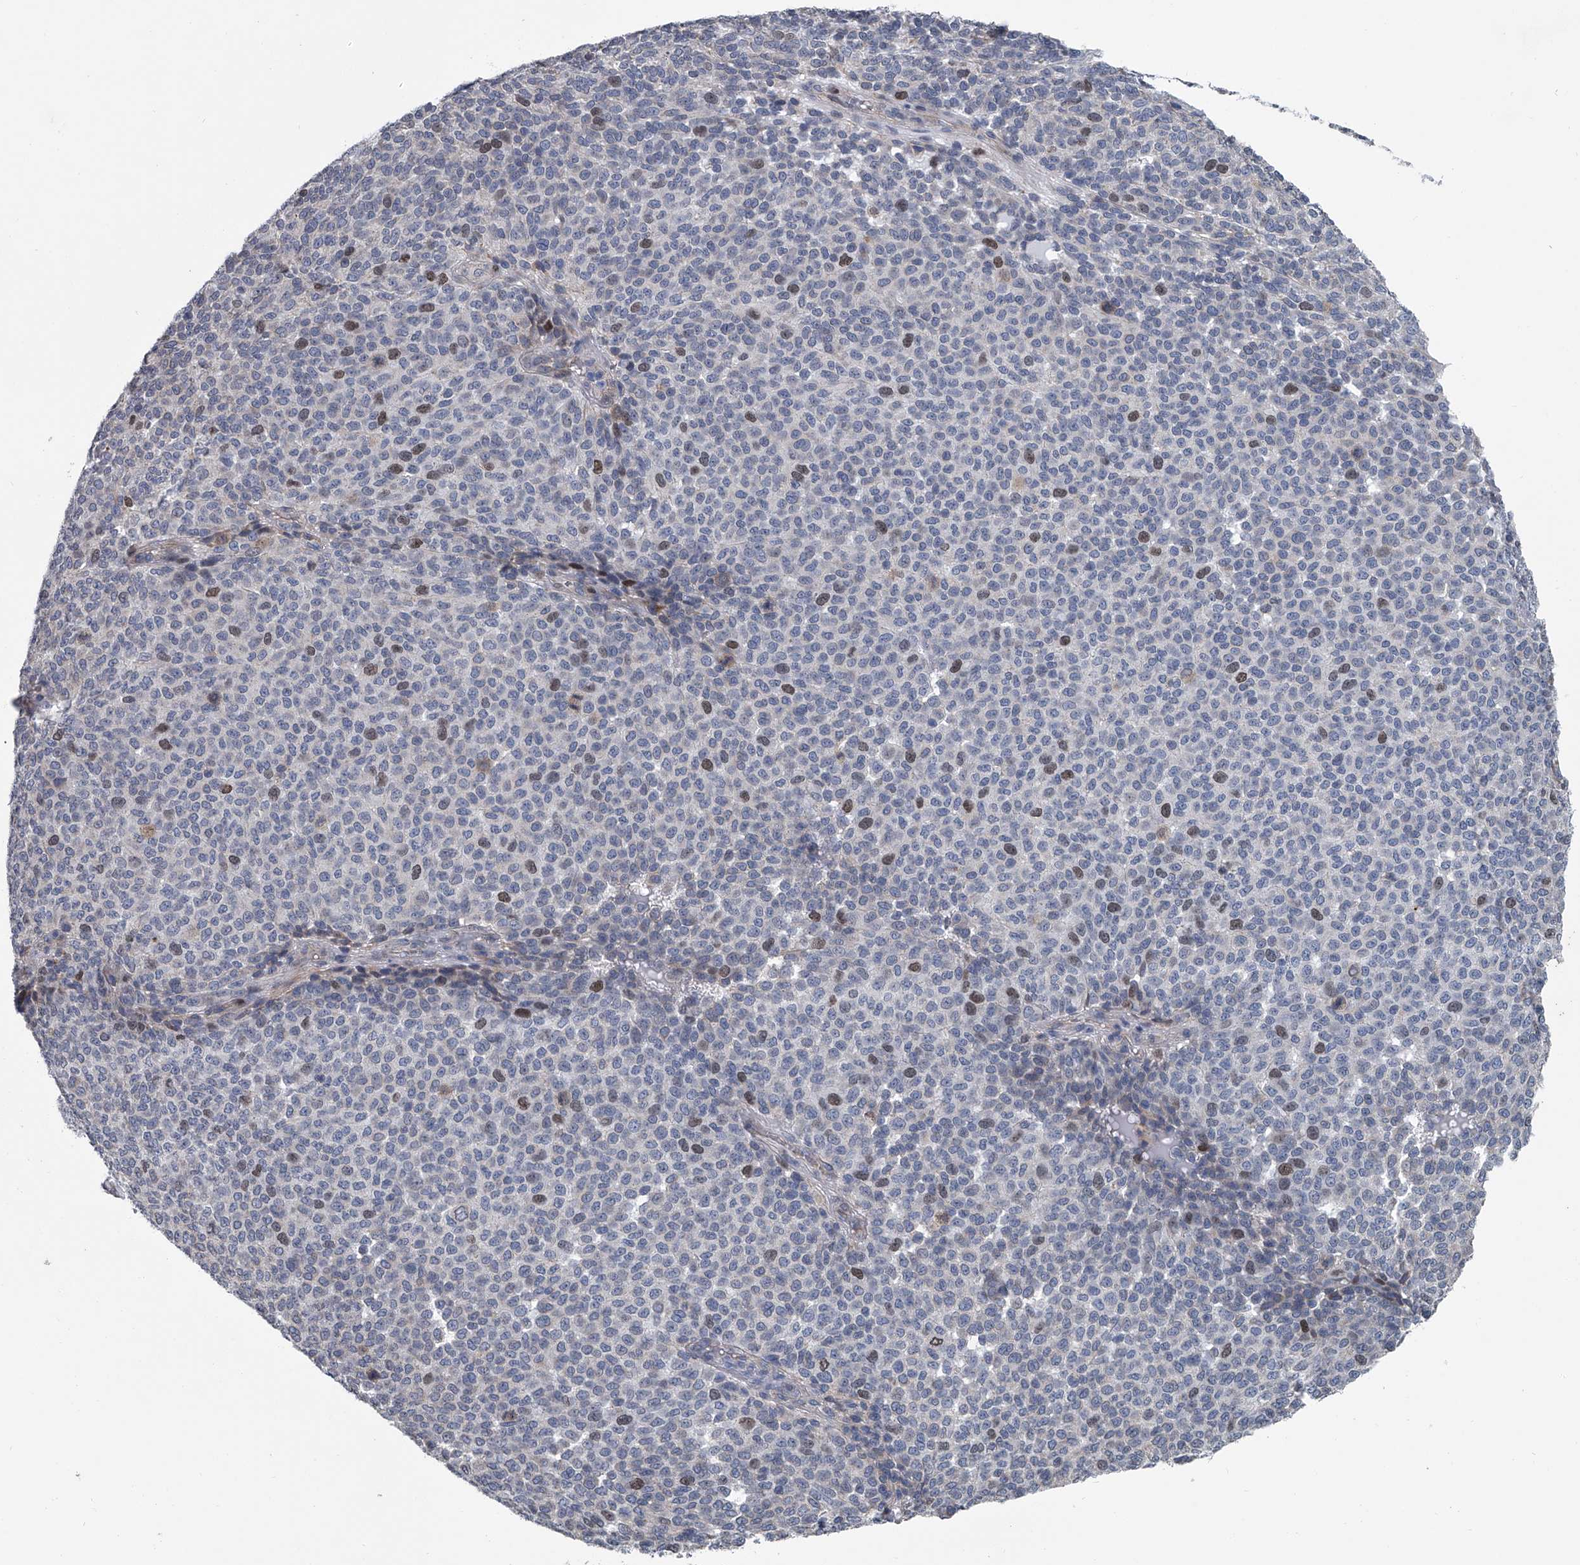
{"staining": {"intensity": "moderate", "quantity": "<25%", "location": "nuclear"}, "tissue": "melanoma", "cell_type": "Tumor cells", "image_type": "cancer", "snomed": [{"axis": "morphology", "description": "Malignant melanoma, NOS"}, {"axis": "topography", "description": "Skin"}], "caption": "Moderate nuclear protein expression is identified in about <25% of tumor cells in melanoma.", "gene": "ABCG1", "patient": {"sex": "male", "age": 49}}